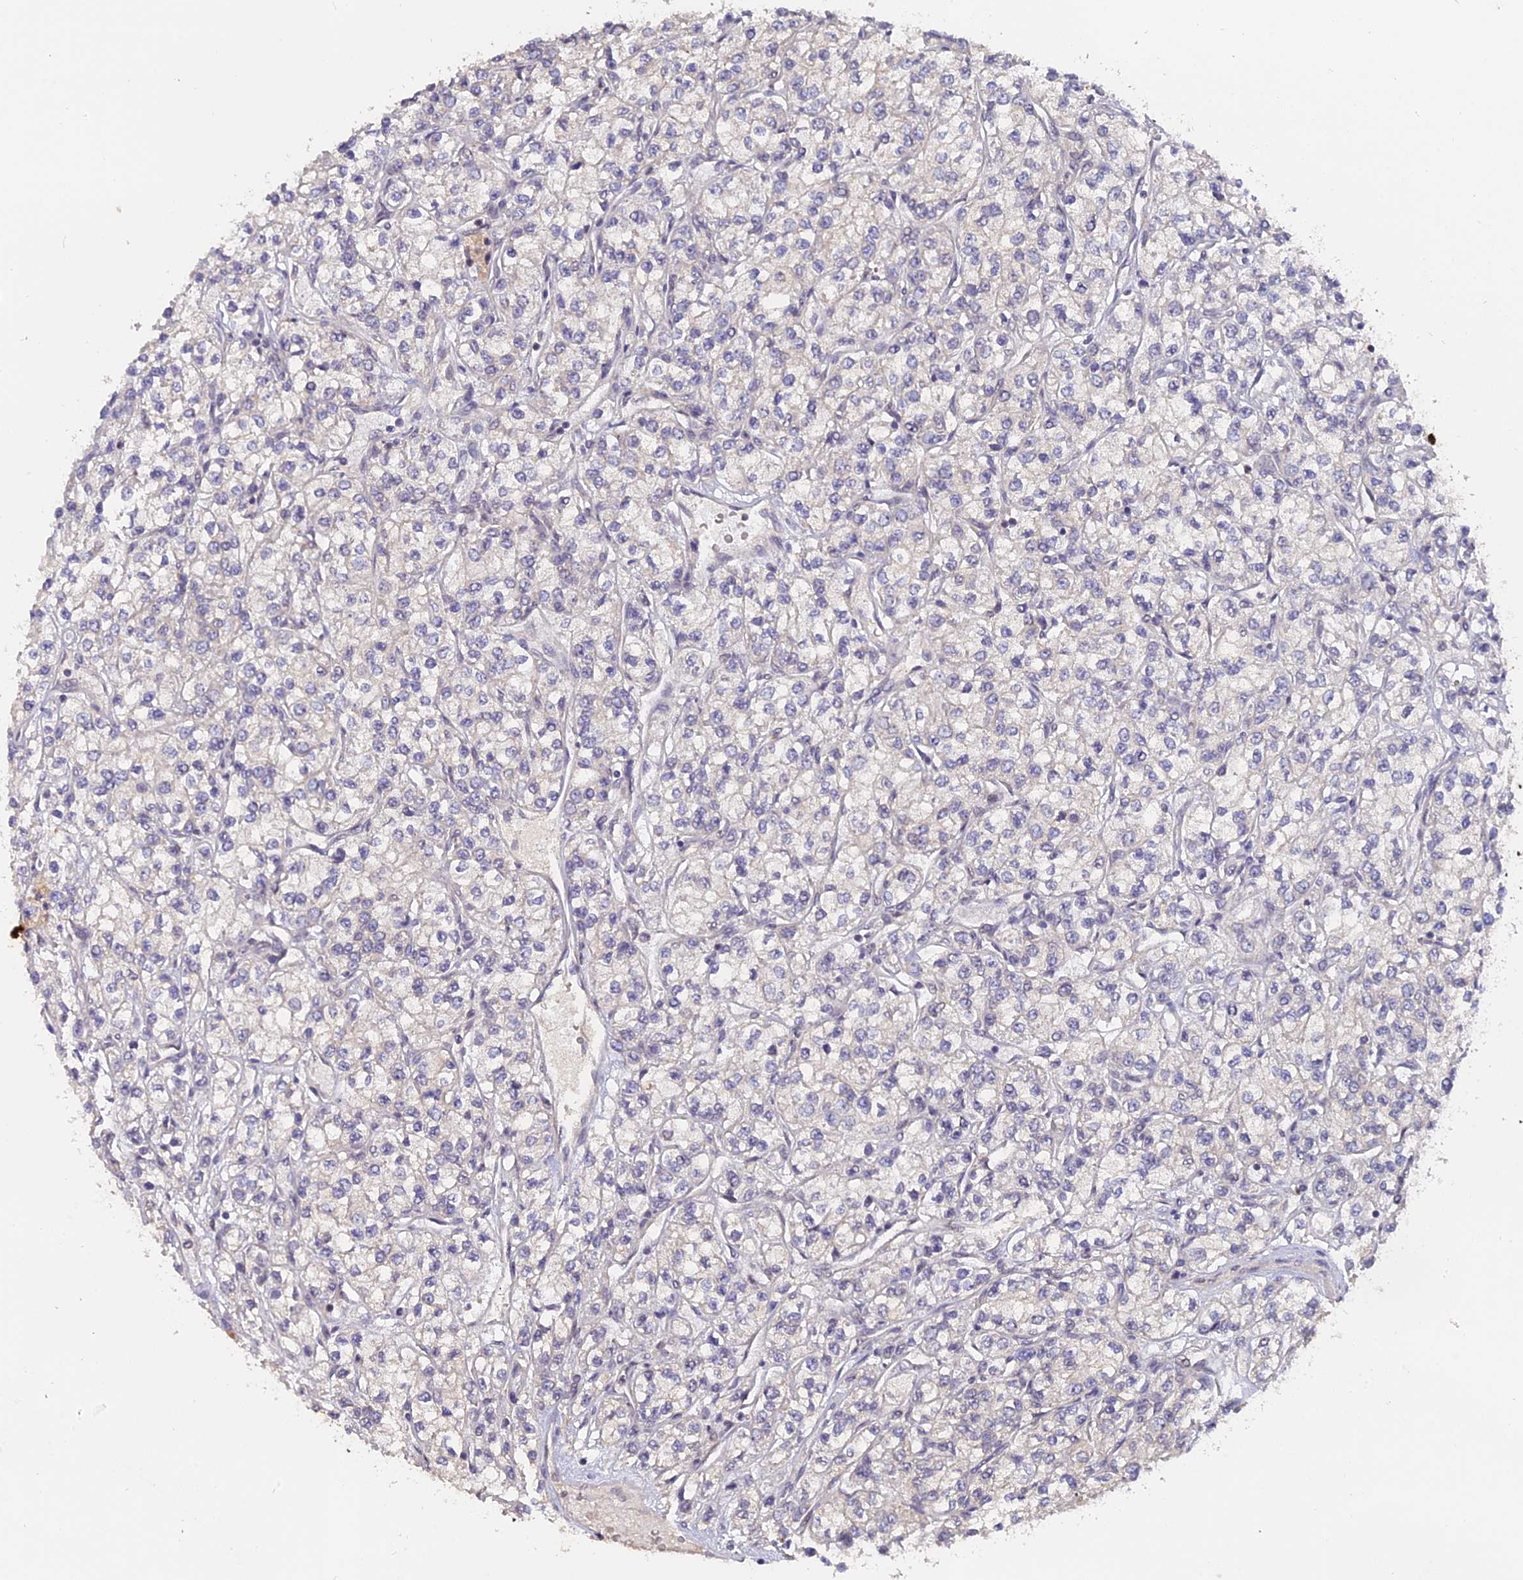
{"staining": {"intensity": "negative", "quantity": "none", "location": "none"}, "tissue": "renal cancer", "cell_type": "Tumor cells", "image_type": "cancer", "snomed": [{"axis": "morphology", "description": "Adenocarcinoma, NOS"}, {"axis": "topography", "description": "Kidney"}], "caption": "There is no significant expression in tumor cells of adenocarcinoma (renal). (Brightfield microscopy of DAB IHC at high magnification).", "gene": "NR1H3", "patient": {"sex": "male", "age": 80}}